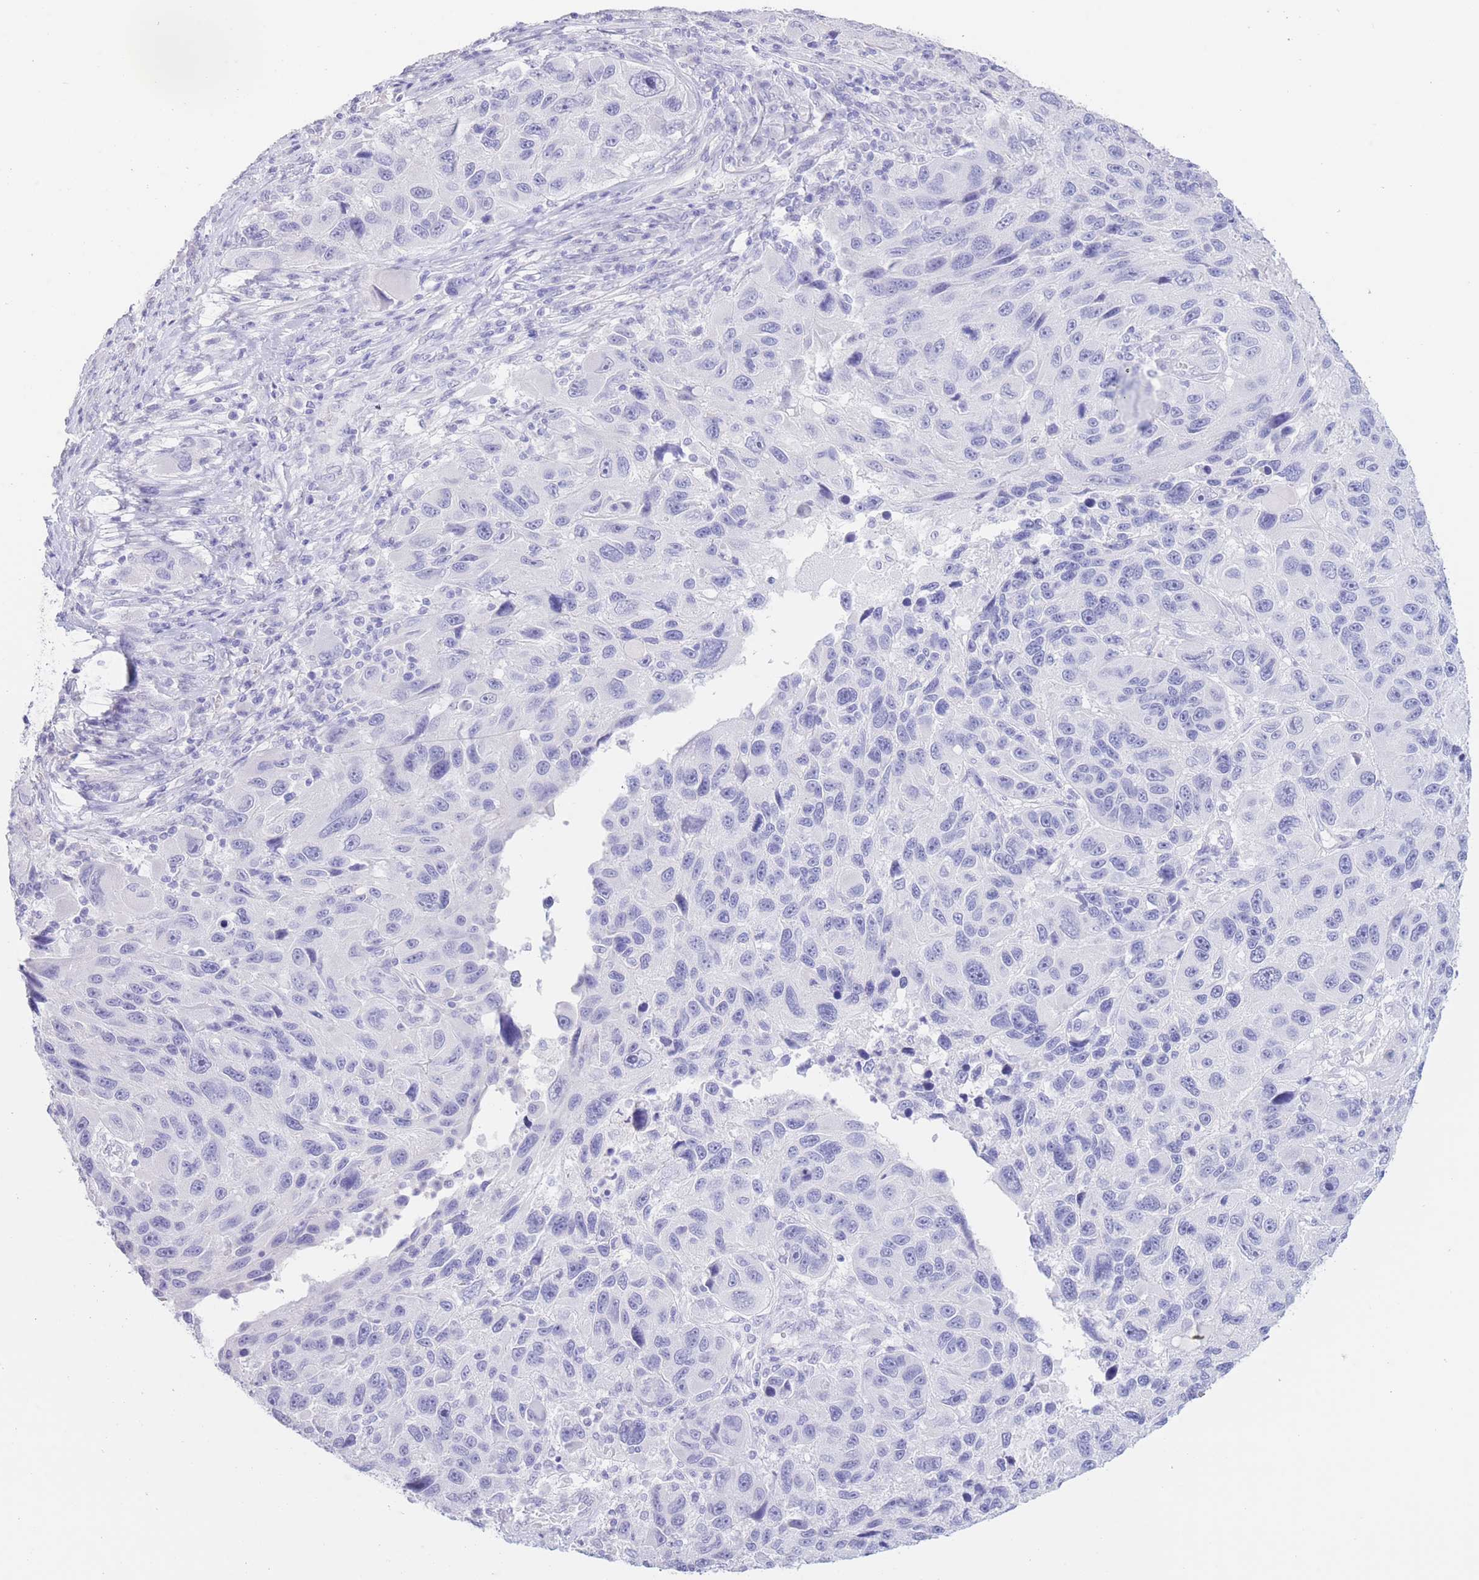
{"staining": {"intensity": "negative", "quantity": "none", "location": "none"}, "tissue": "melanoma", "cell_type": "Tumor cells", "image_type": "cancer", "snomed": [{"axis": "morphology", "description": "Malignant melanoma, NOS"}, {"axis": "topography", "description": "Skin"}], "caption": "A micrograph of melanoma stained for a protein reveals no brown staining in tumor cells.", "gene": "PKLR", "patient": {"sex": "male", "age": 53}}